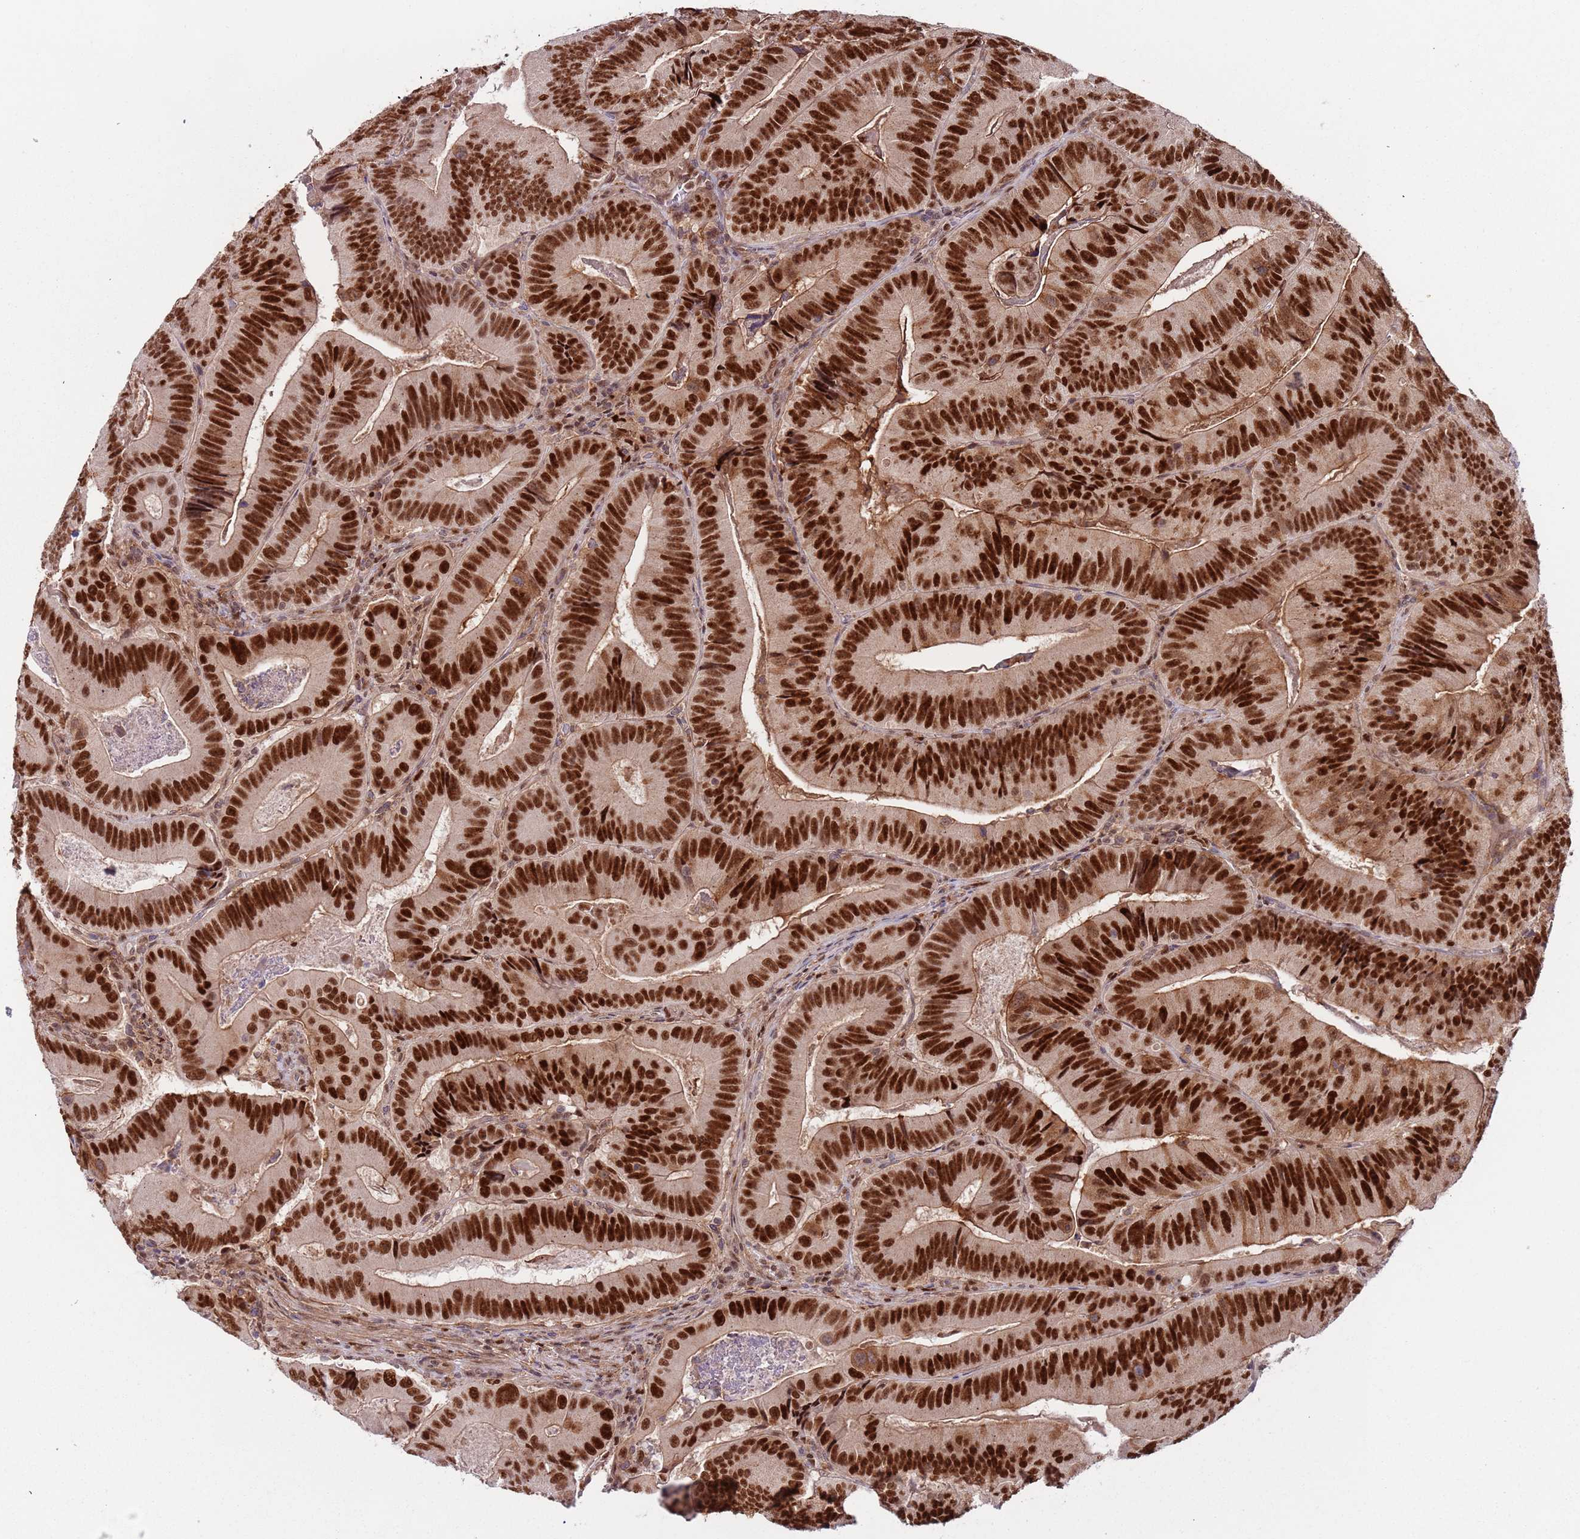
{"staining": {"intensity": "strong", "quantity": ">75%", "location": "nuclear"}, "tissue": "colorectal cancer", "cell_type": "Tumor cells", "image_type": "cancer", "snomed": [{"axis": "morphology", "description": "Adenocarcinoma, NOS"}, {"axis": "topography", "description": "Colon"}], "caption": "Strong nuclear protein staining is seen in approximately >75% of tumor cells in colorectal cancer. The staining was performed using DAB (3,3'-diaminobenzidine) to visualize the protein expression in brown, while the nuclei were stained in blue with hematoxylin (Magnification: 20x).", "gene": "RMND5B", "patient": {"sex": "female", "age": 86}}